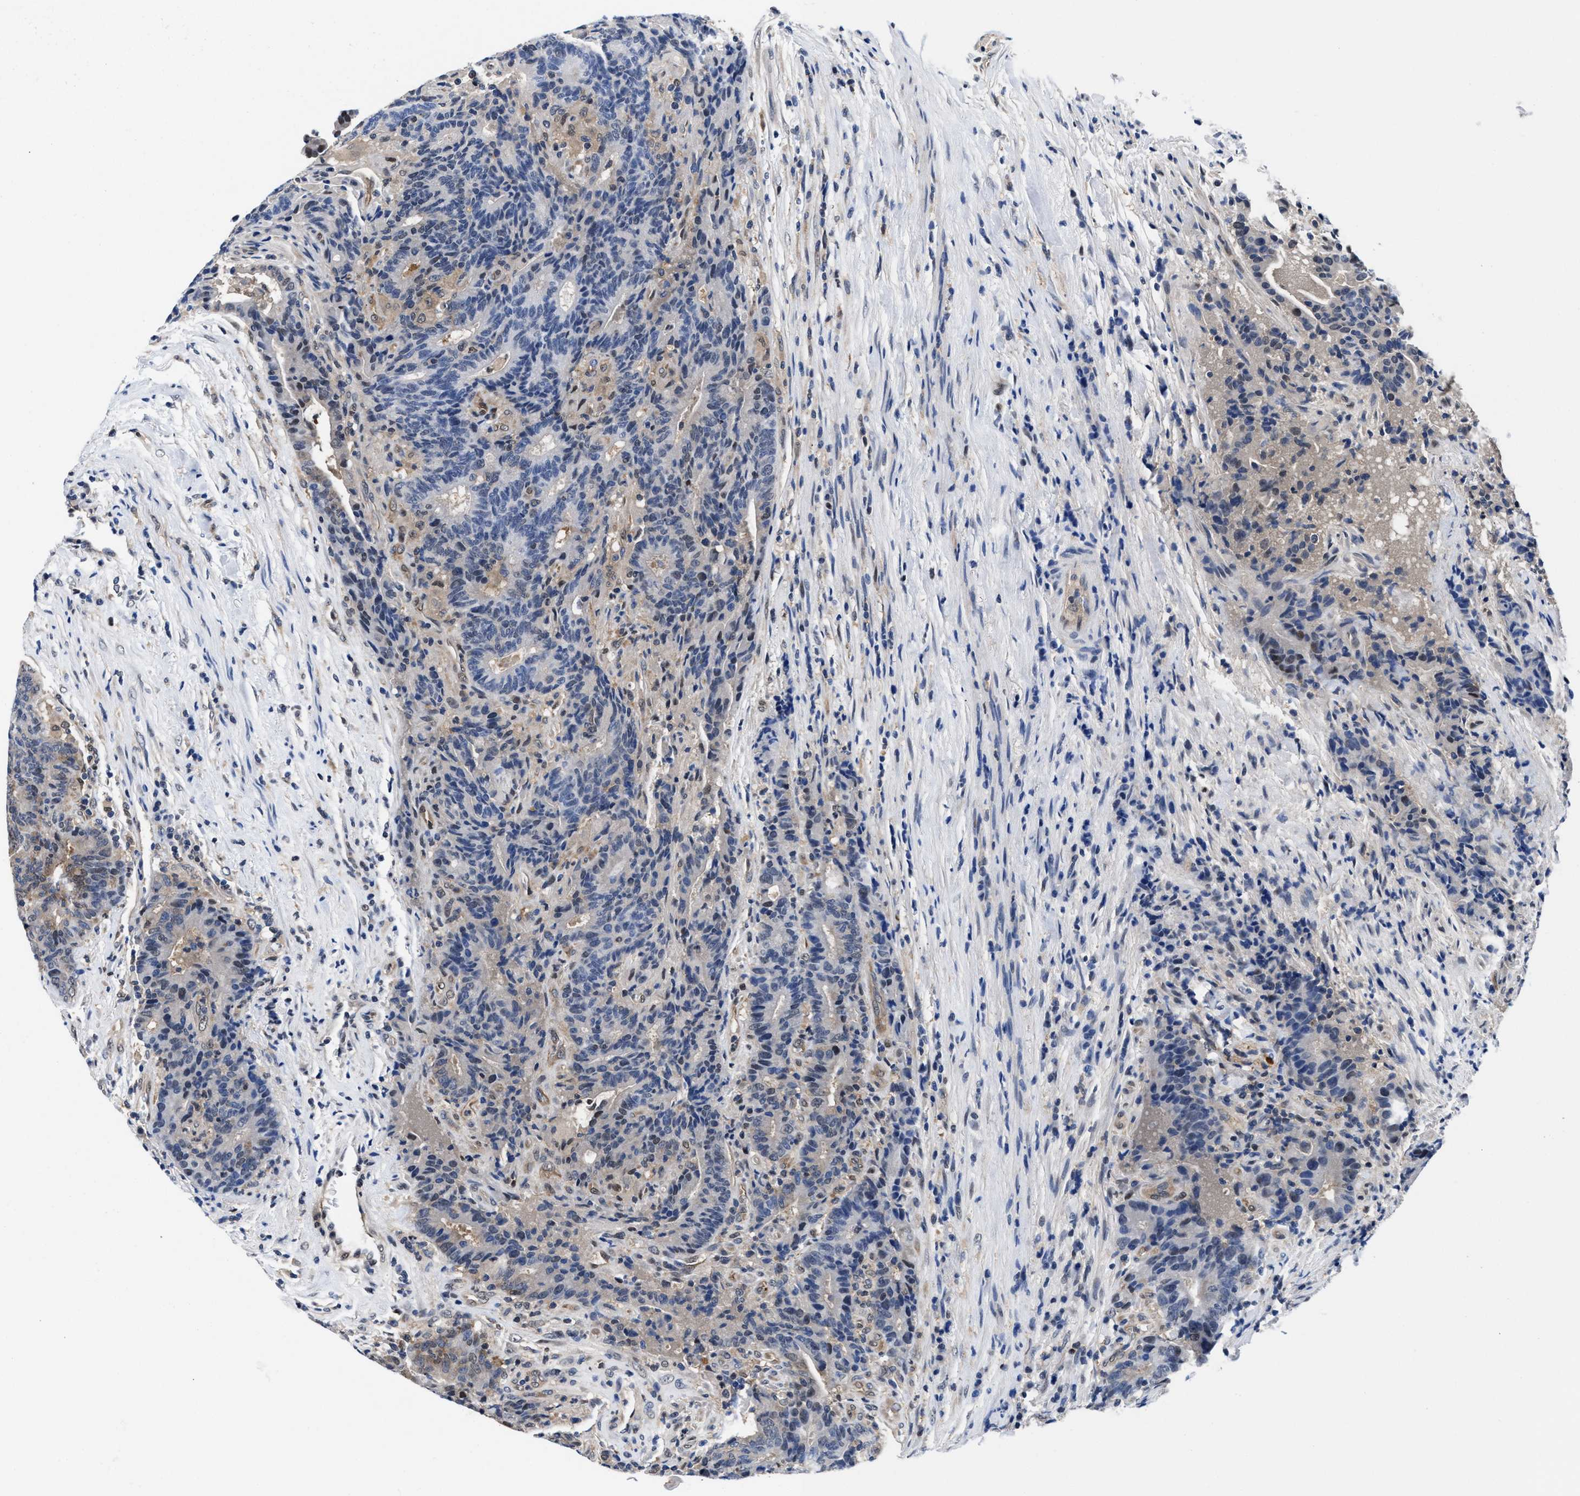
{"staining": {"intensity": "weak", "quantity": "25%-75%", "location": "cytoplasmic/membranous,nuclear"}, "tissue": "colorectal cancer", "cell_type": "Tumor cells", "image_type": "cancer", "snomed": [{"axis": "morphology", "description": "Normal tissue, NOS"}, {"axis": "morphology", "description": "Adenocarcinoma, NOS"}, {"axis": "topography", "description": "Colon"}], "caption": "Adenocarcinoma (colorectal) tissue exhibits weak cytoplasmic/membranous and nuclear positivity in about 25%-75% of tumor cells", "gene": "ACLY", "patient": {"sex": "female", "age": 75}}